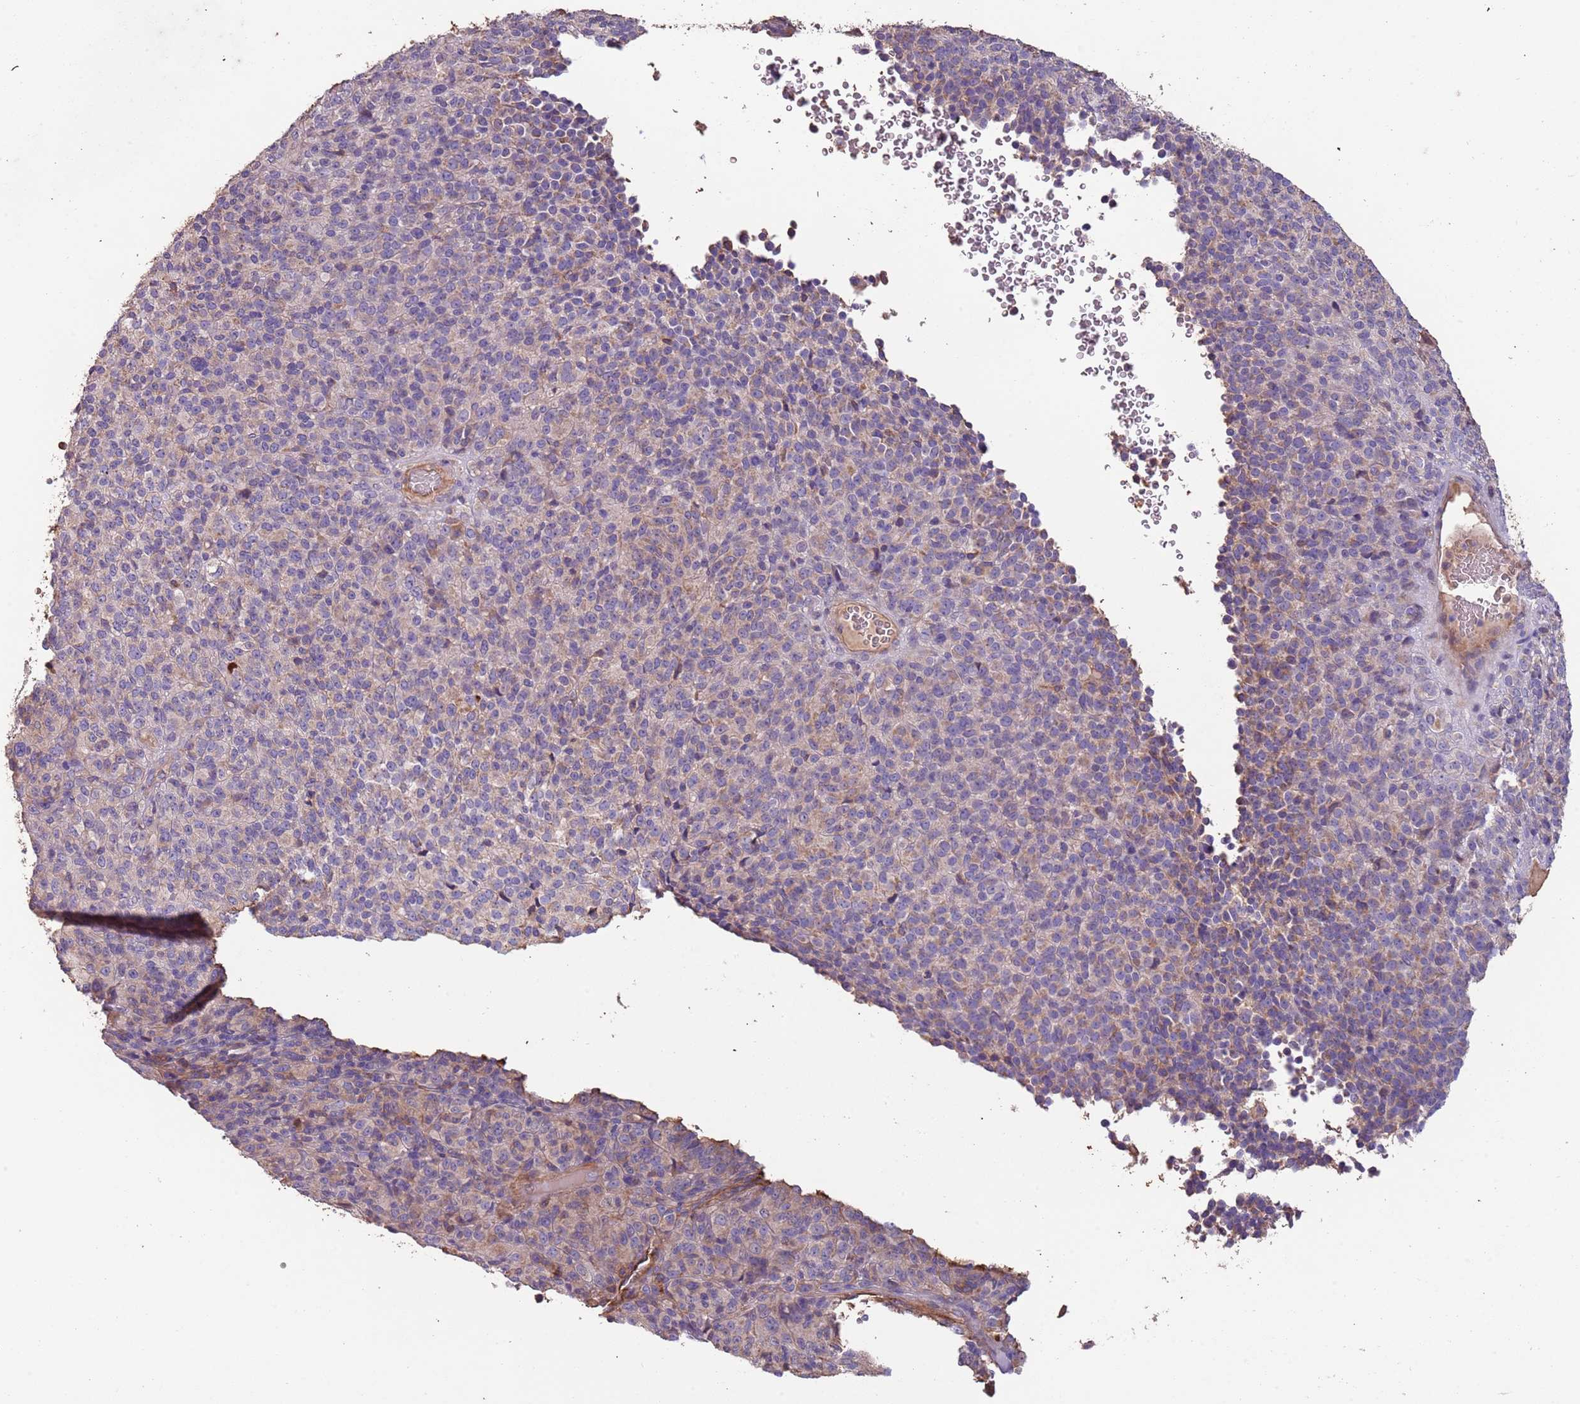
{"staining": {"intensity": "negative", "quantity": "none", "location": "none"}, "tissue": "melanoma", "cell_type": "Tumor cells", "image_type": "cancer", "snomed": [{"axis": "morphology", "description": "Malignant melanoma, Metastatic site"}, {"axis": "topography", "description": "Brain"}], "caption": "Human malignant melanoma (metastatic site) stained for a protein using IHC demonstrates no expression in tumor cells.", "gene": "FECH", "patient": {"sex": "female", "age": 56}}